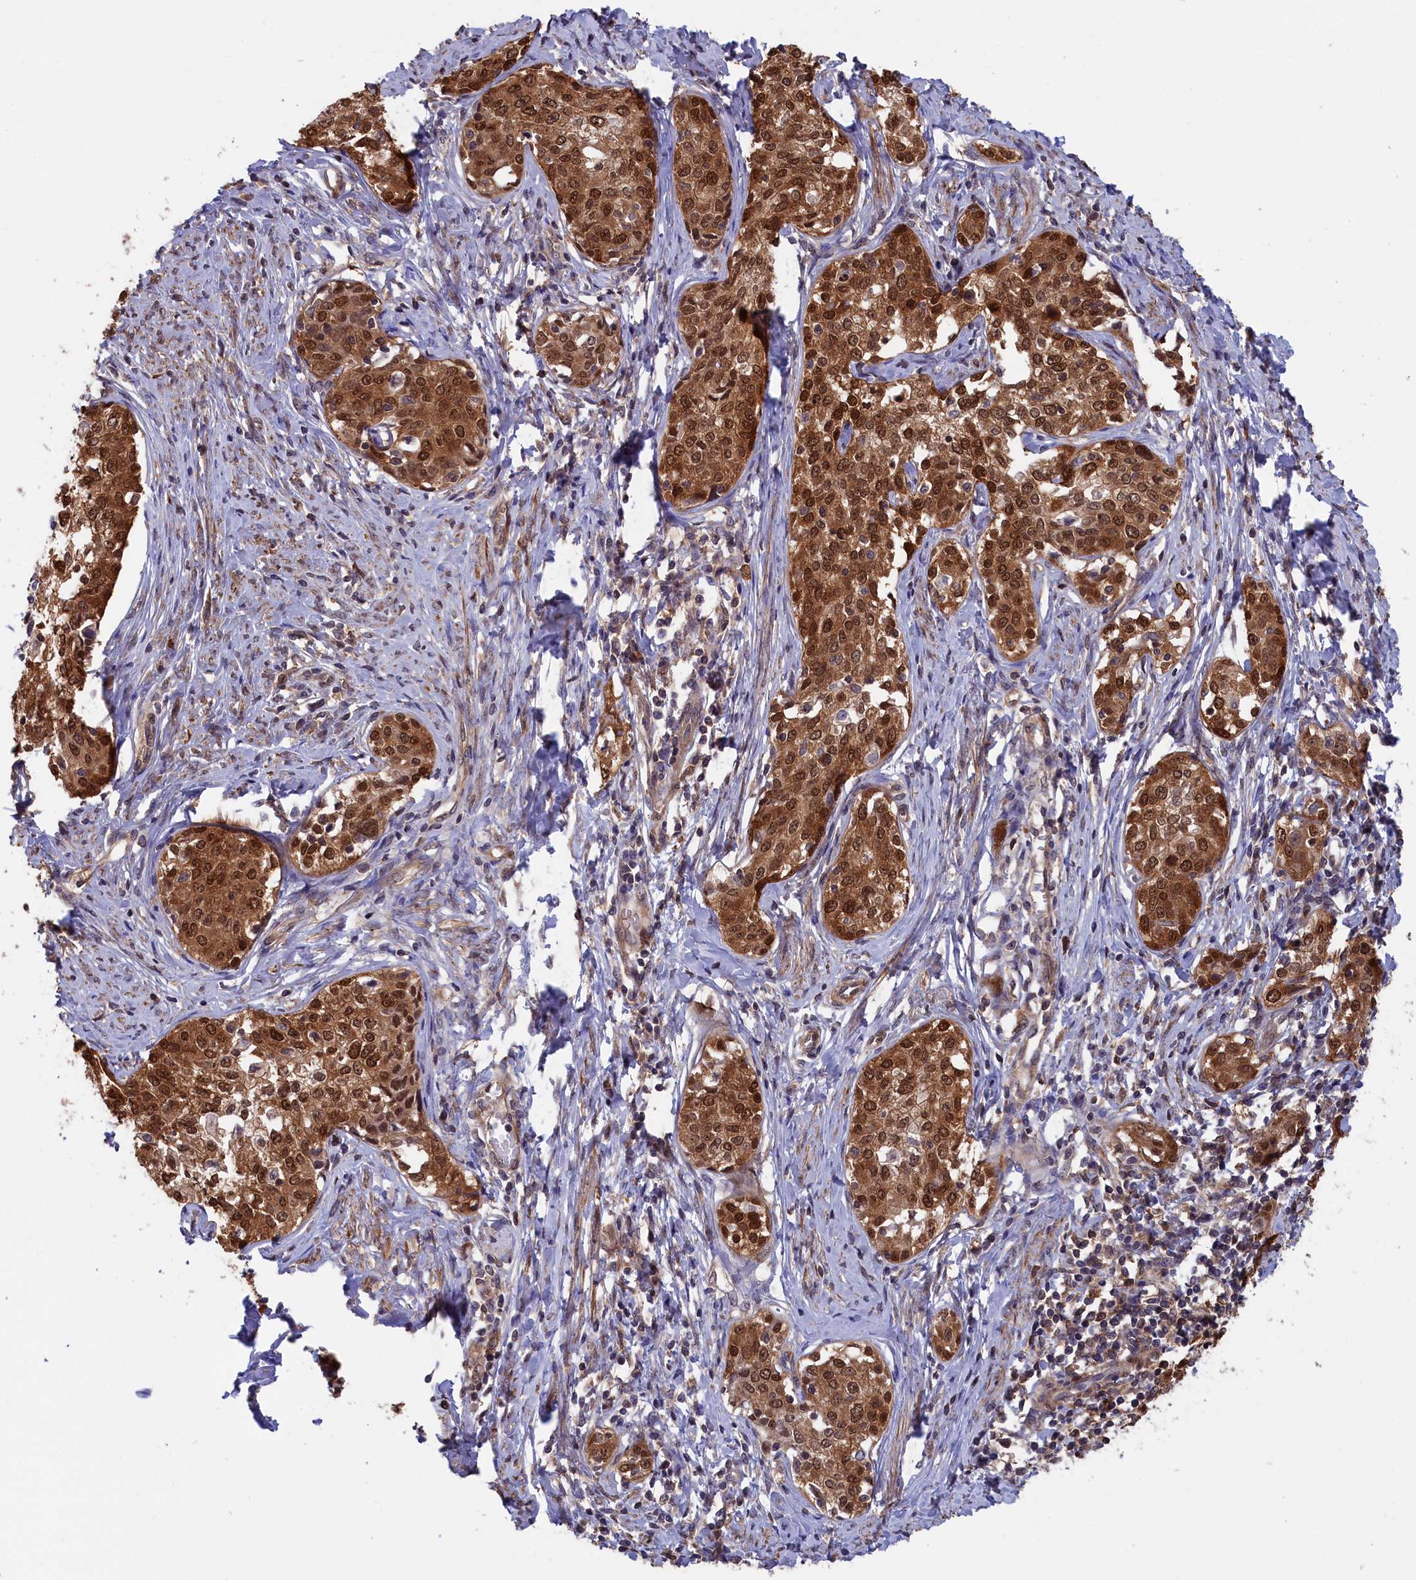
{"staining": {"intensity": "strong", "quantity": ">75%", "location": "cytoplasmic/membranous,nuclear"}, "tissue": "cervical cancer", "cell_type": "Tumor cells", "image_type": "cancer", "snomed": [{"axis": "morphology", "description": "Squamous cell carcinoma, NOS"}, {"axis": "morphology", "description": "Adenocarcinoma, NOS"}, {"axis": "topography", "description": "Cervix"}], "caption": "This image exhibits IHC staining of adenocarcinoma (cervical), with high strong cytoplasmic/membranous and nuclear expression in approximately >75% of tumor cells.", "gene": "JPT2", "patient": {"sex": "female", "age": 52}}